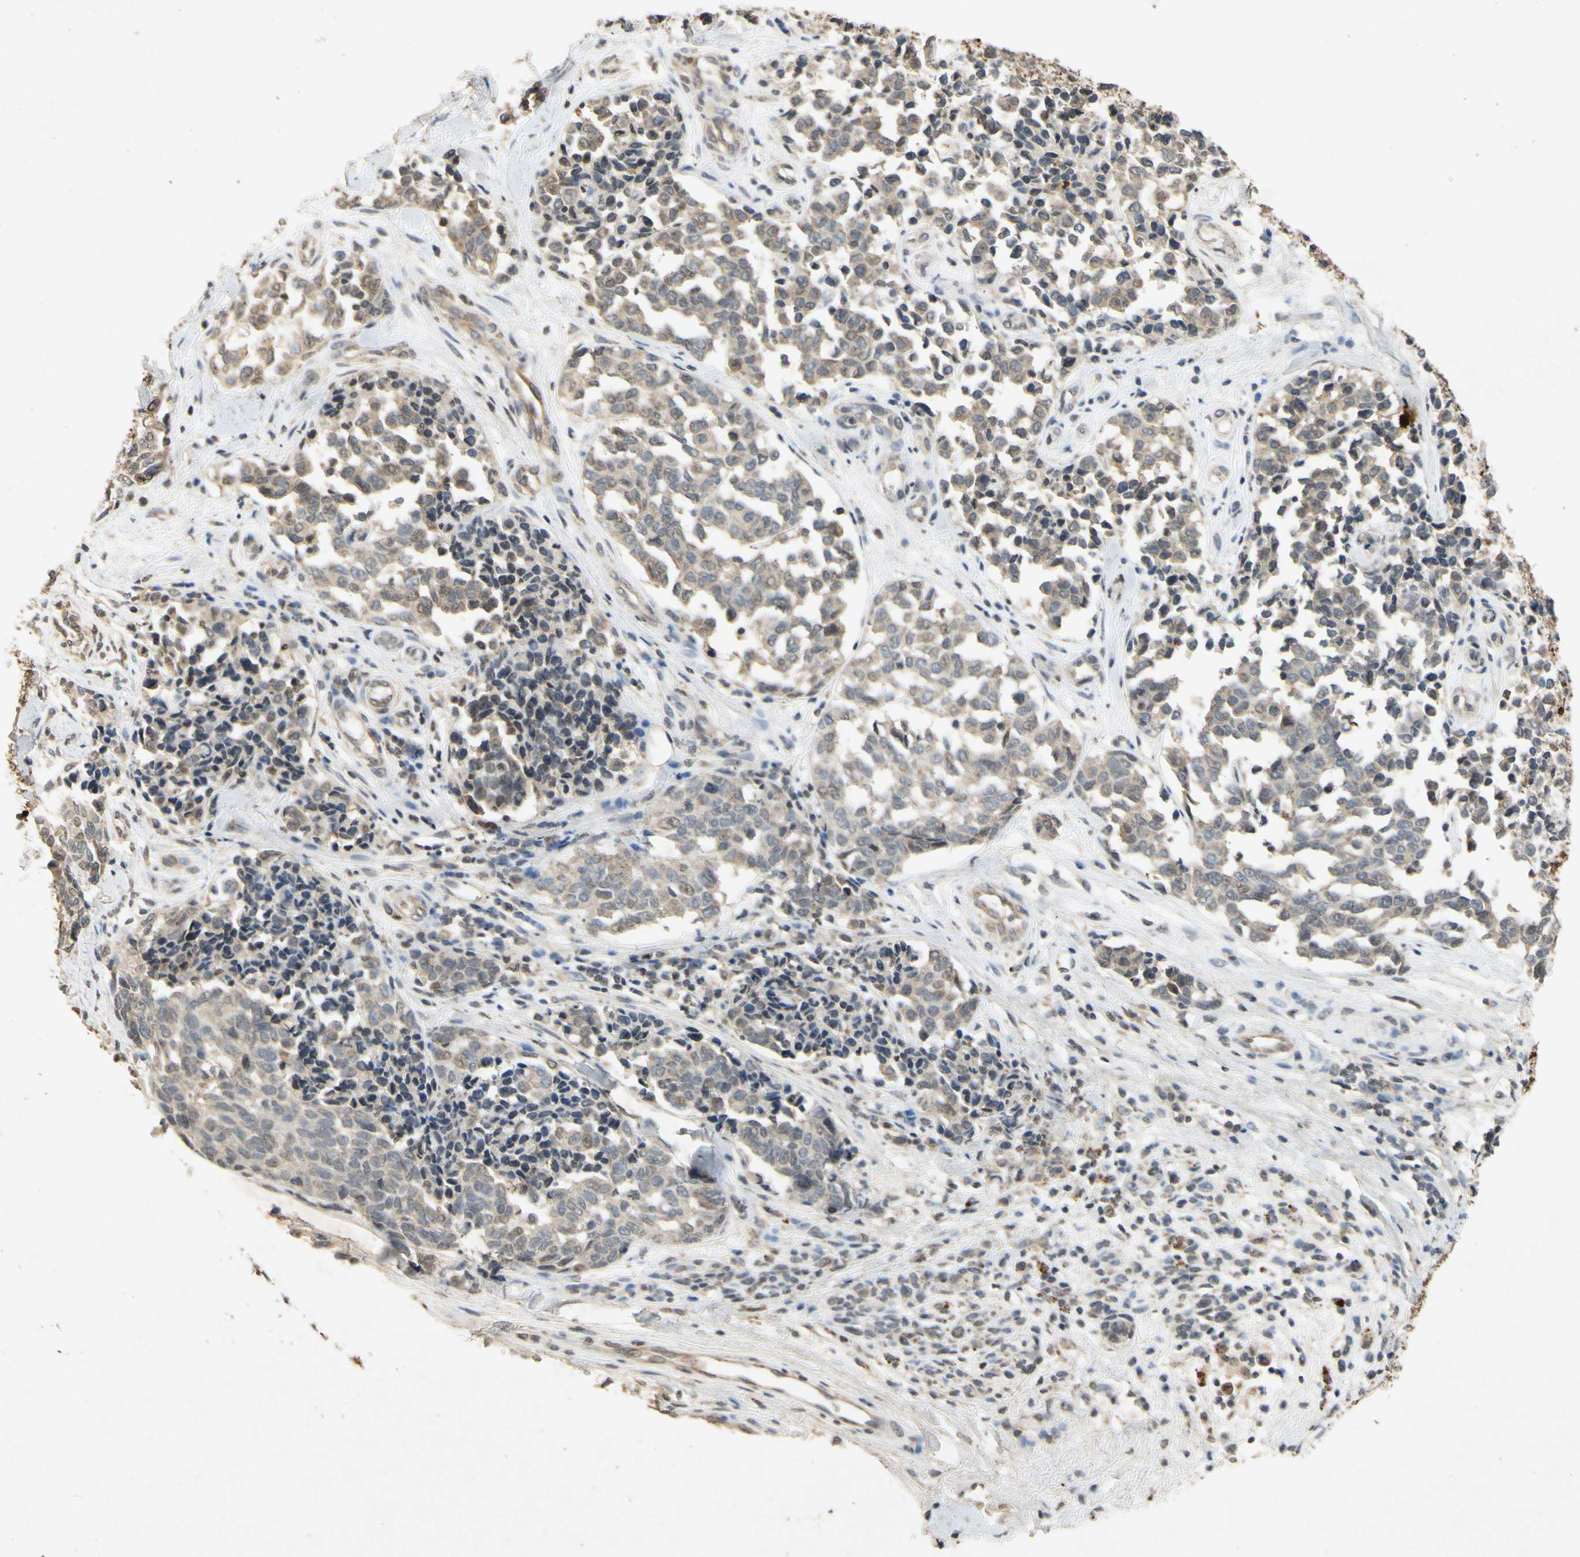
{"staining": {"intensity": "weak", "quantity": ">75%", "location": "cytoplasmic/membranous"}, "tissue": "melanoma", "cell_type": "Tumor cells", "image_type": "cancer", "snomed": [{"axis": "morphology", "description": "Malignant melanoma, NOS"}, {"axis": "topography", "description": "Skin"}], "caption": "Immunohistochemical staining of melanoma demonstrates low levels of weak cytoplasmic/membranous protein positivity in approximately >75% of tumor cells.", "gene": "CP", "patient": {"sex": "female", "age": 64}}